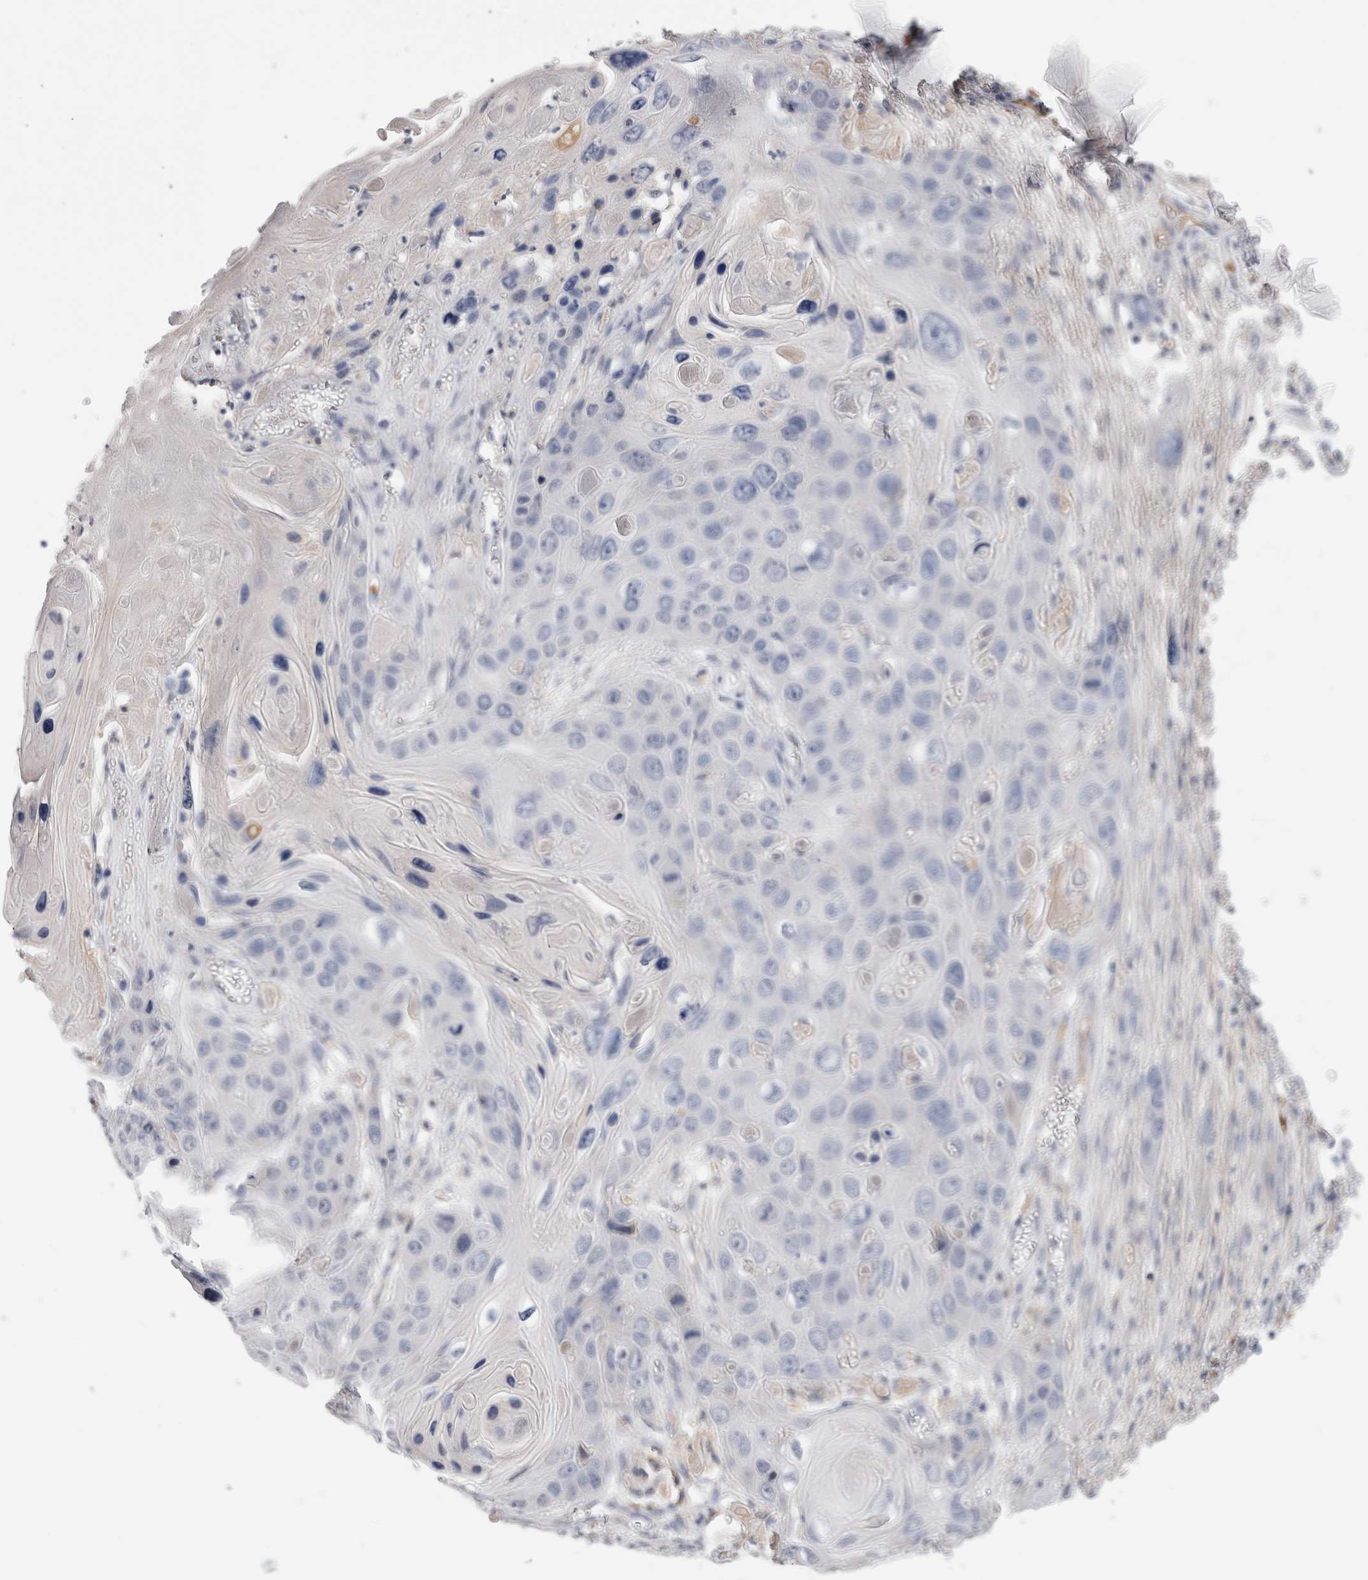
{"staining": {"intensity": "negative", "quantity": "none", "location": "none"}, "tissue": "skin cancer", "cell_type": "Tumor cells", "image_type": "cancer", "snomed": [{"axis": "morphology", "description": "Squamous cell carcinoma, NOS"}, {"axis": "topography", "description": "Skin"}], "caption": "This is a micrograph of IHC staining of skin cancer (squamous cell carcinoma), which shows no expression in tumor cells.", "gene": "SCGB1A1", "patient": {"sex": "male", "age": 55}}